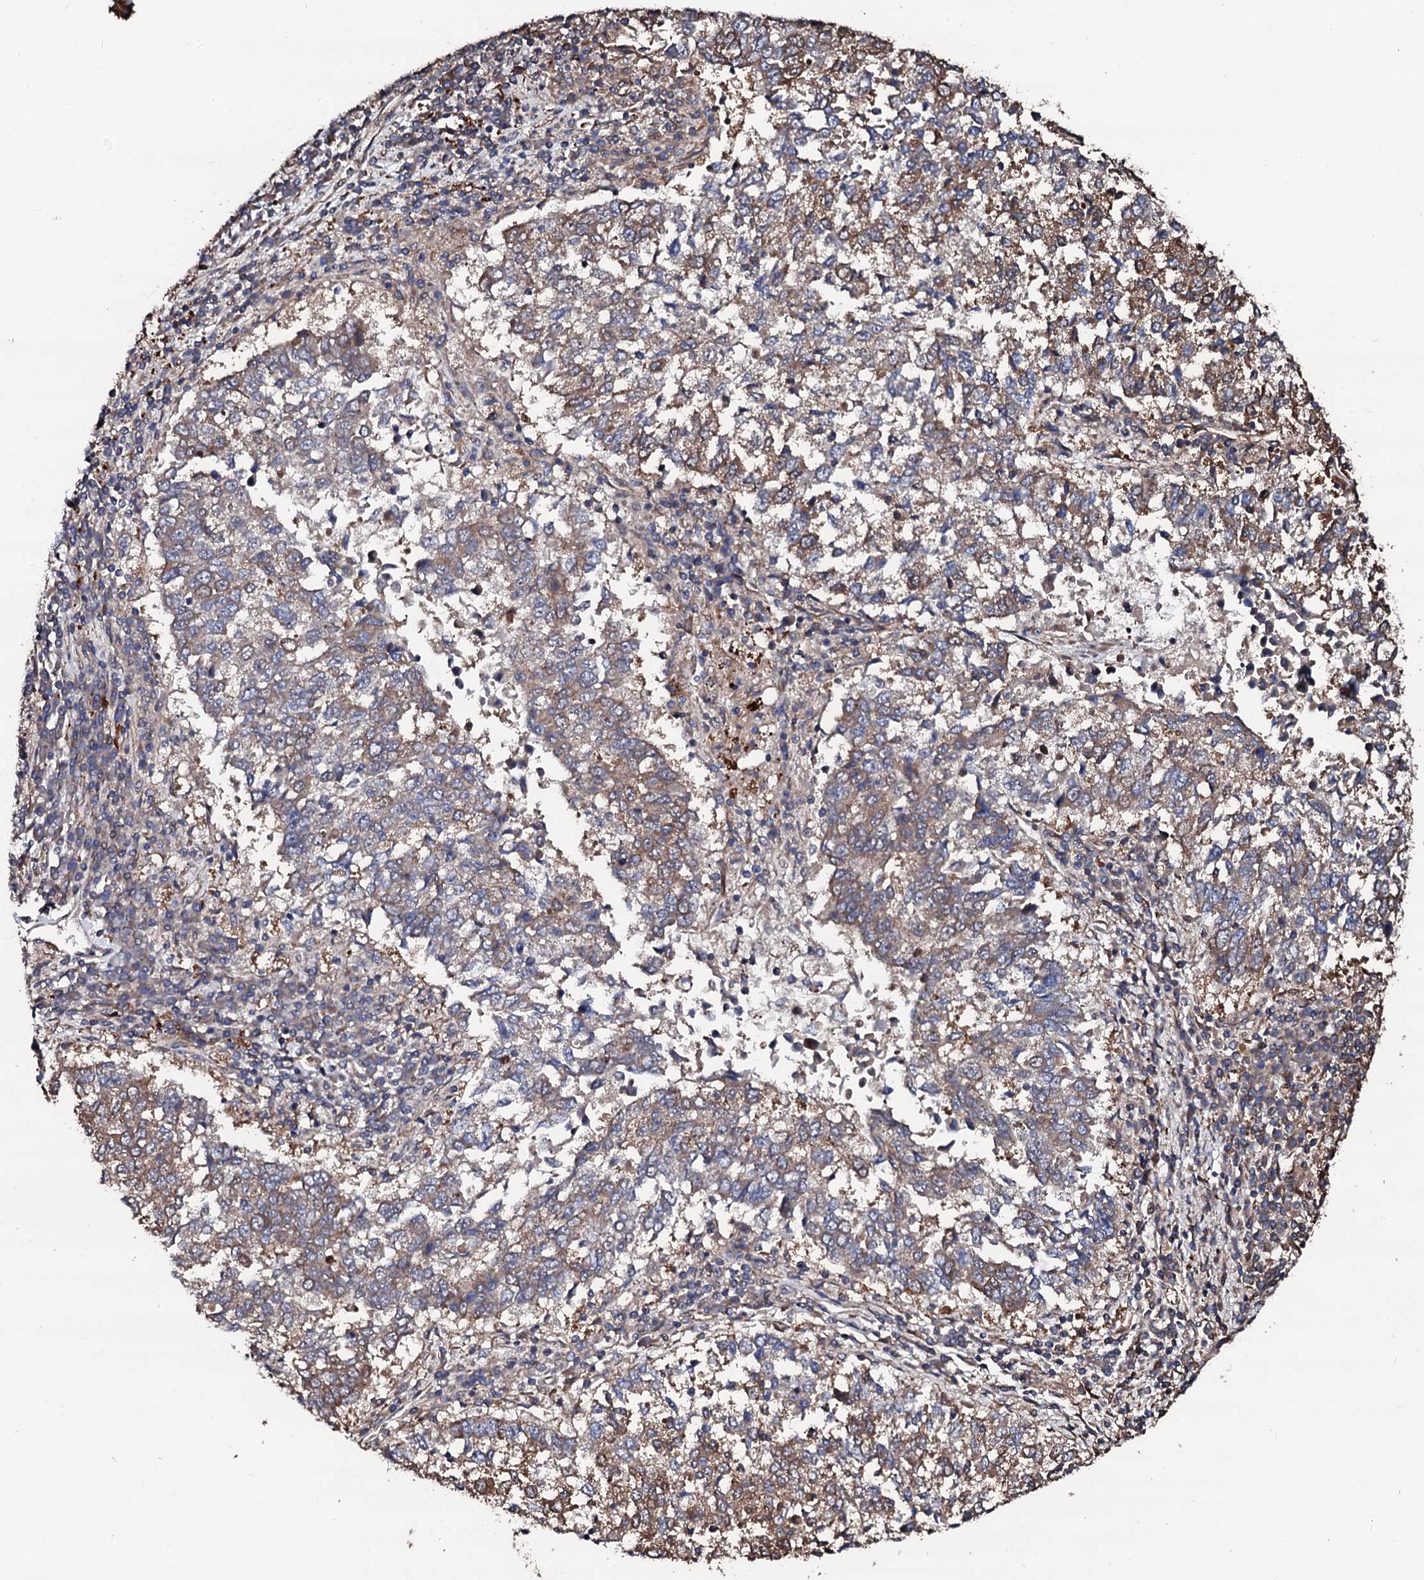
{"staining": {"intensity": "weak", "quantity": "25%-75%", "location": "cytoplasmic/membranous"}, "tissue": "lung cancer", "cell_type": "Tumor cells", "image_type": "cancer", "snomed": [{"axis": "morphology", "description": "Squamous cell carcinoma, NOS"}, {"axis": "topography", "description": "Lung"}], "caption": "Approximately 25%-75% of tumor cells in squamous cell carcinoma (lung) demonstrate weak cytoplasmic/membranous protein expression as visualized by brown immunohistochemical staining.", "gene": "CKAP5", "patient": {"sex": "male", "age": 73}}